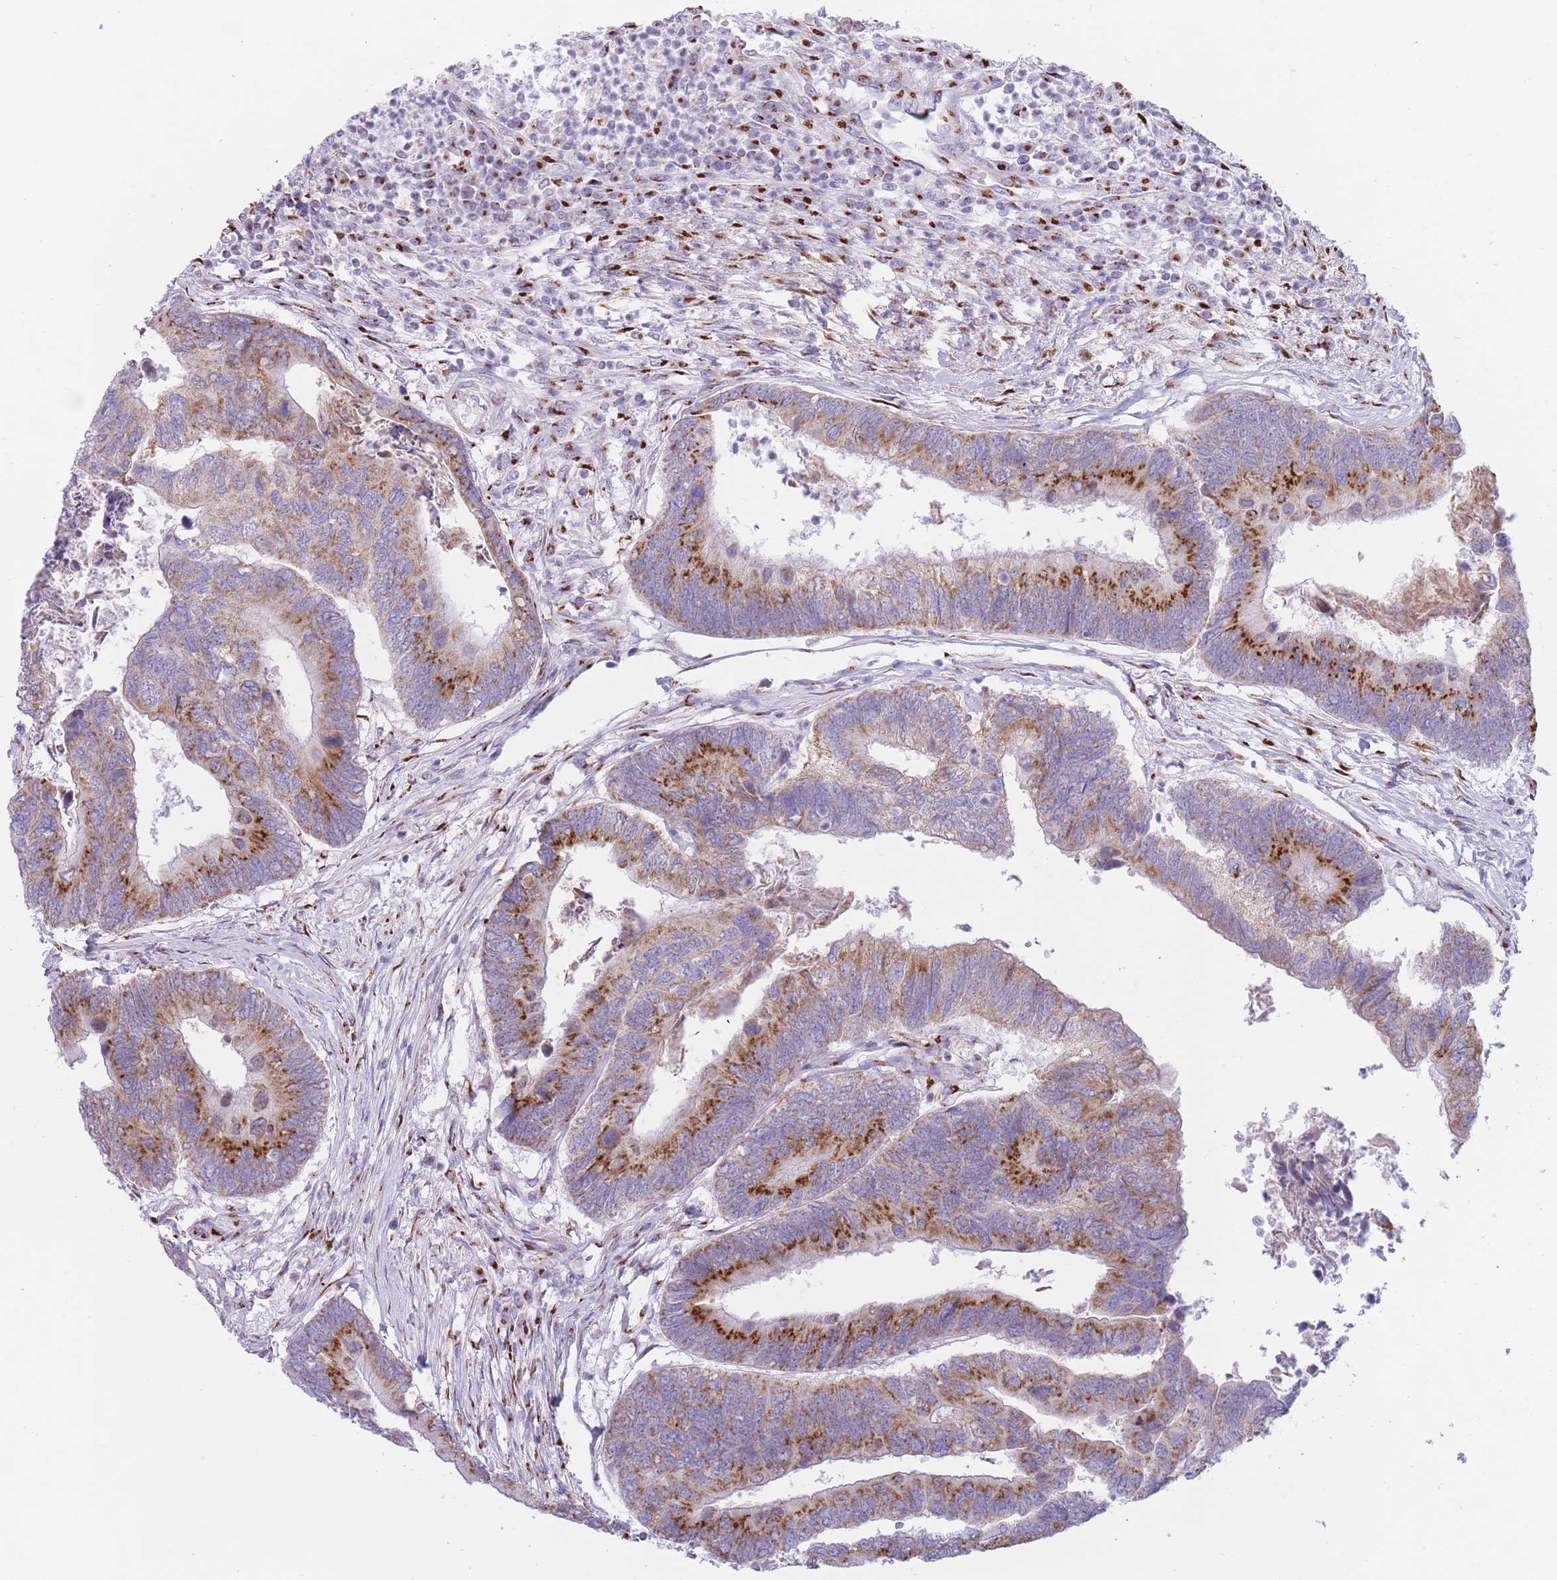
{"staining": {"intensity": "strong", "quantity": "25%-75%", "location": "cytoplasmic/membranous"}, "tissue": "colorectal cancer", "cell_type": "Tumor cells", "image_type": "cancer", "snomed": [{"axis": "morphology", "description": "Adenocarcinoma, NOS"}, {"axis": "topography", "description": "Colon"}], "caption": "Human colorectal adenocarcinoma stained with a protein marker shows strong staining in tumor cells.", "gene": "MPND", "patient": {"sex": "female", "age": 67}}